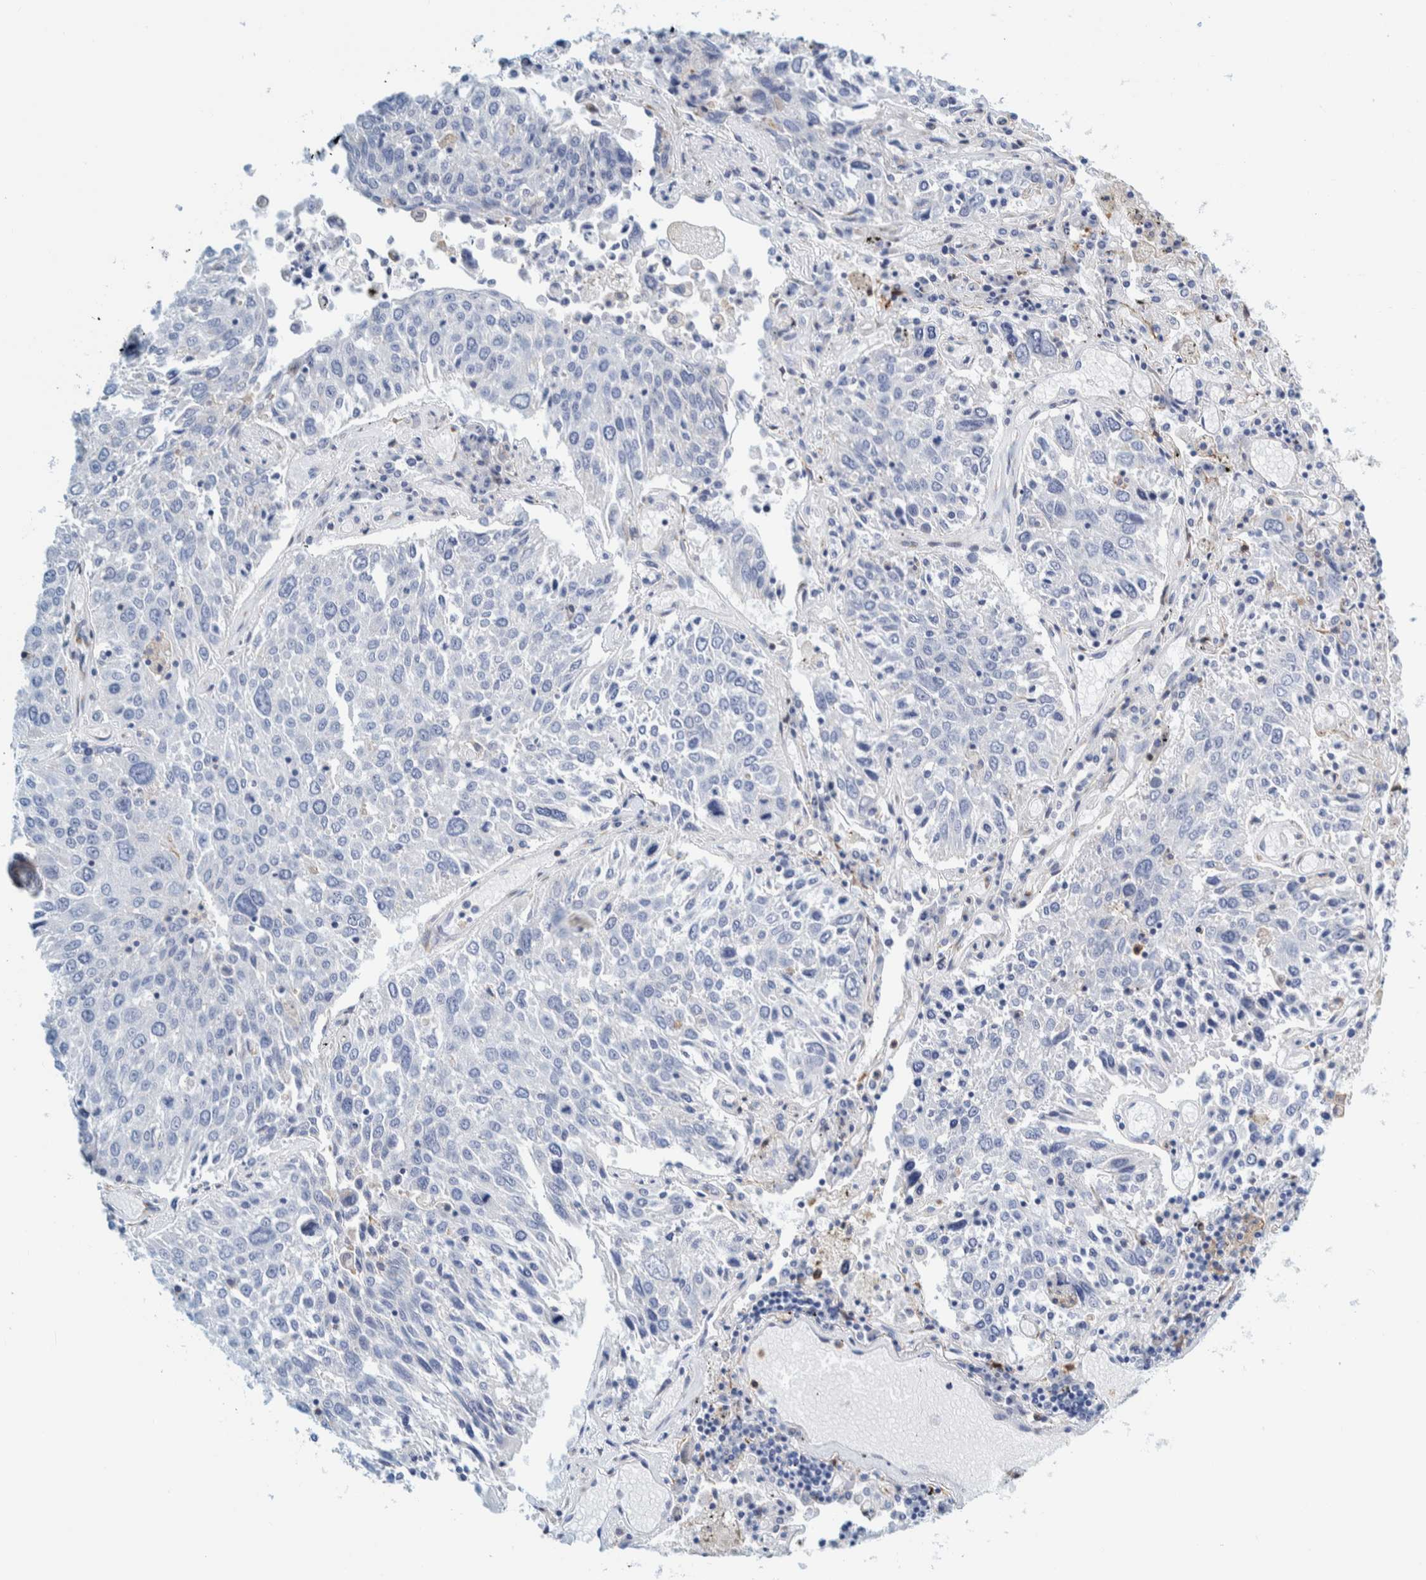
{"staining": {"intensity": "negative", "quantity": "none", "location": "none"}, "tissue": "lung cancer", "cell_type": "Tumor cells", "image_type": "cancer", "snomed": [{"axis": "morphology", "description": "Squamous cell carcinoma, NOS"}, {"axis": "topography", "description": "Lung"}], "caption": "This micrograph is of lung squamous cell carcinoma stained with immunohistochemistry to label a protein in brown with the nuclei are counter-stained blue. There is no staining in tumor cells.", "gene": "MOG", "patient": {"sex": "male", "age": 65}}